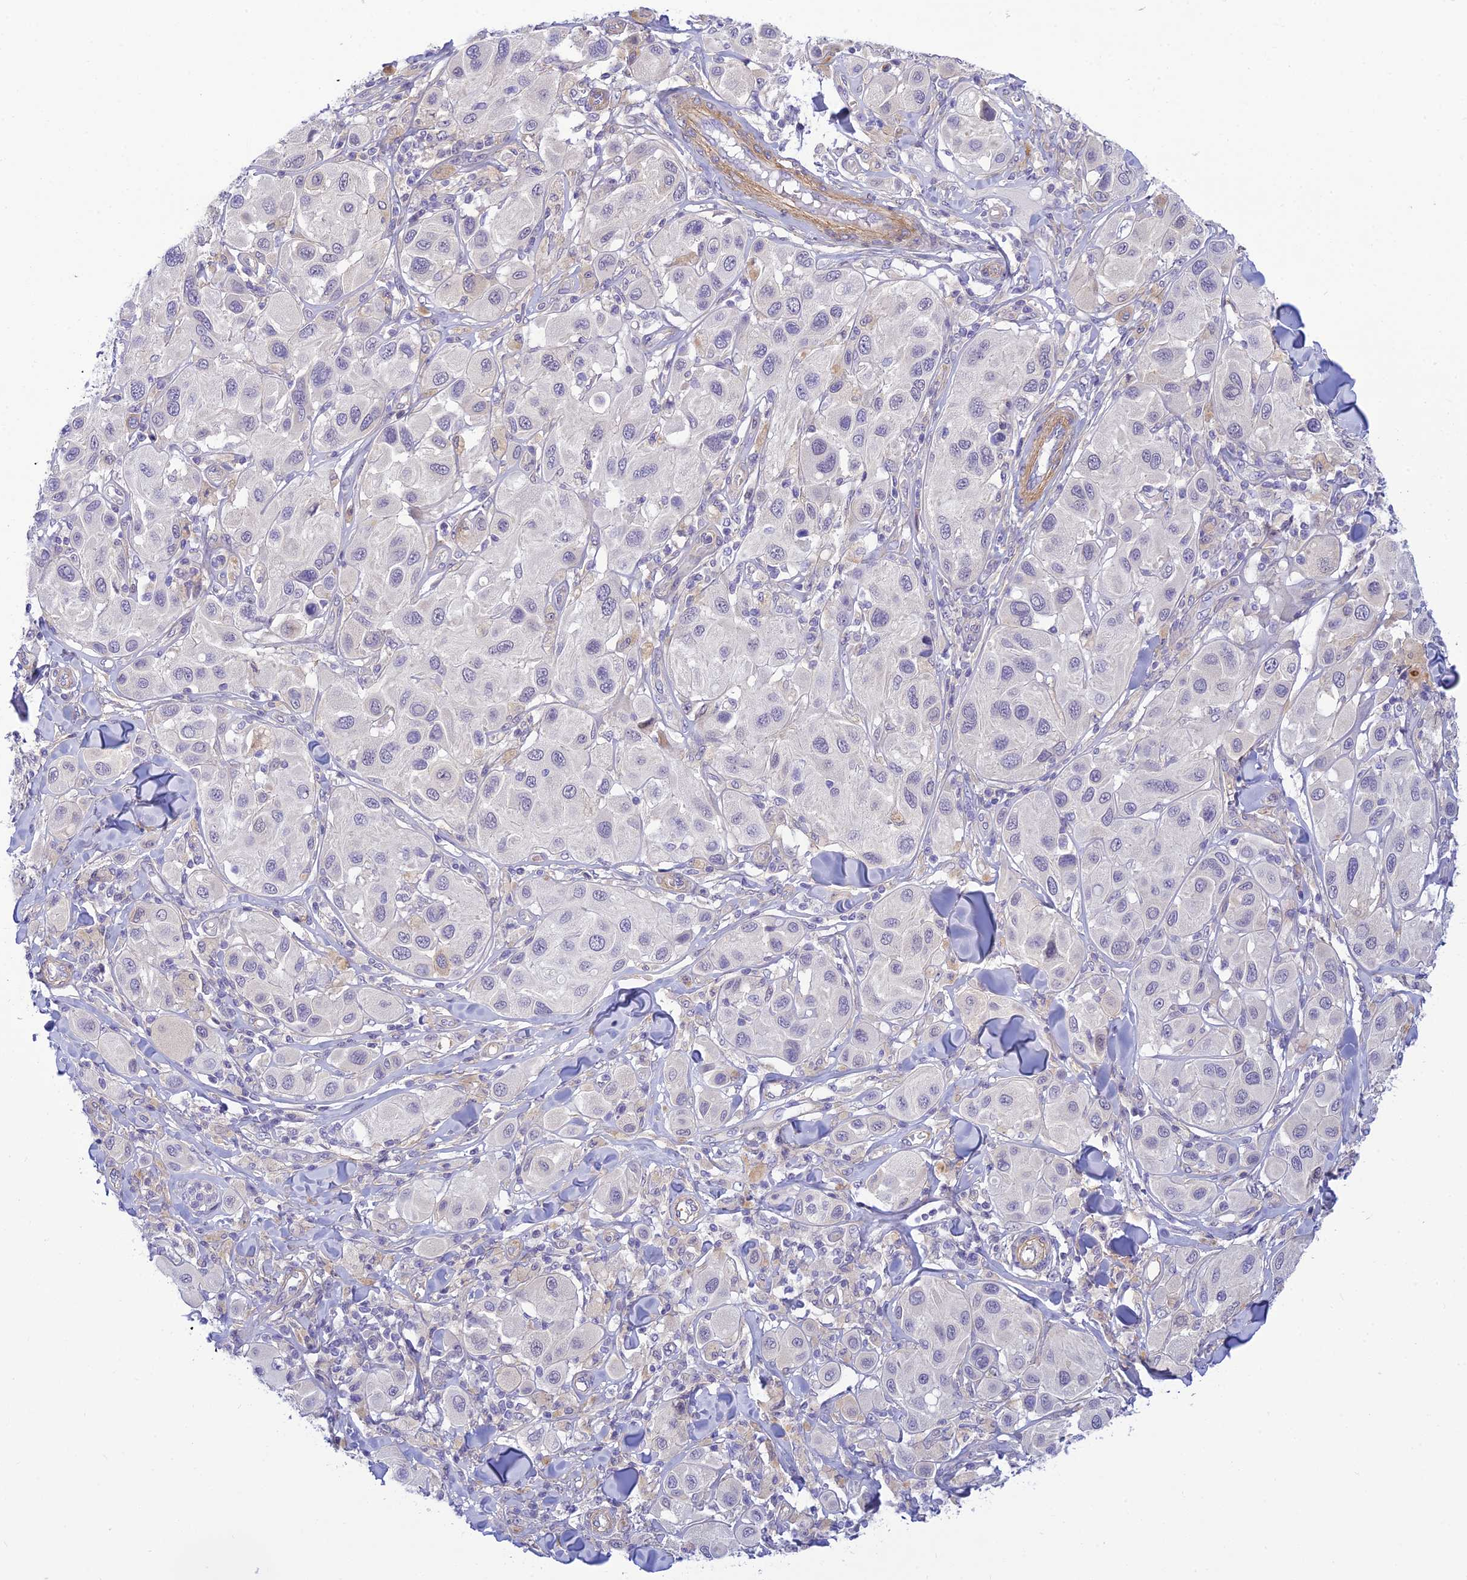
{"staining": {"intensity": "negative", "quantity": "none", "location": "none"}, "tissue": "melanoma", "cell_type": "Tumor cells", "image_type": "cancer", "snomed": [{"axis": "morphology", "description": "Malignant melanoma, Metastatic site"}, {"axis": "topography", "description": "Skin"}], "caption": "Immunohistochemical staining of malignant melanoma (metastatic site) exhibits no significant staining in tumor cells. The staining was performed using DAB to visualize the protein expression in brown, while the nuclei were stained in blue with hematoxylin (Magnification: 20x).", "gene": "FBXW4", "patient": {"sex": "male", "age": 41}}